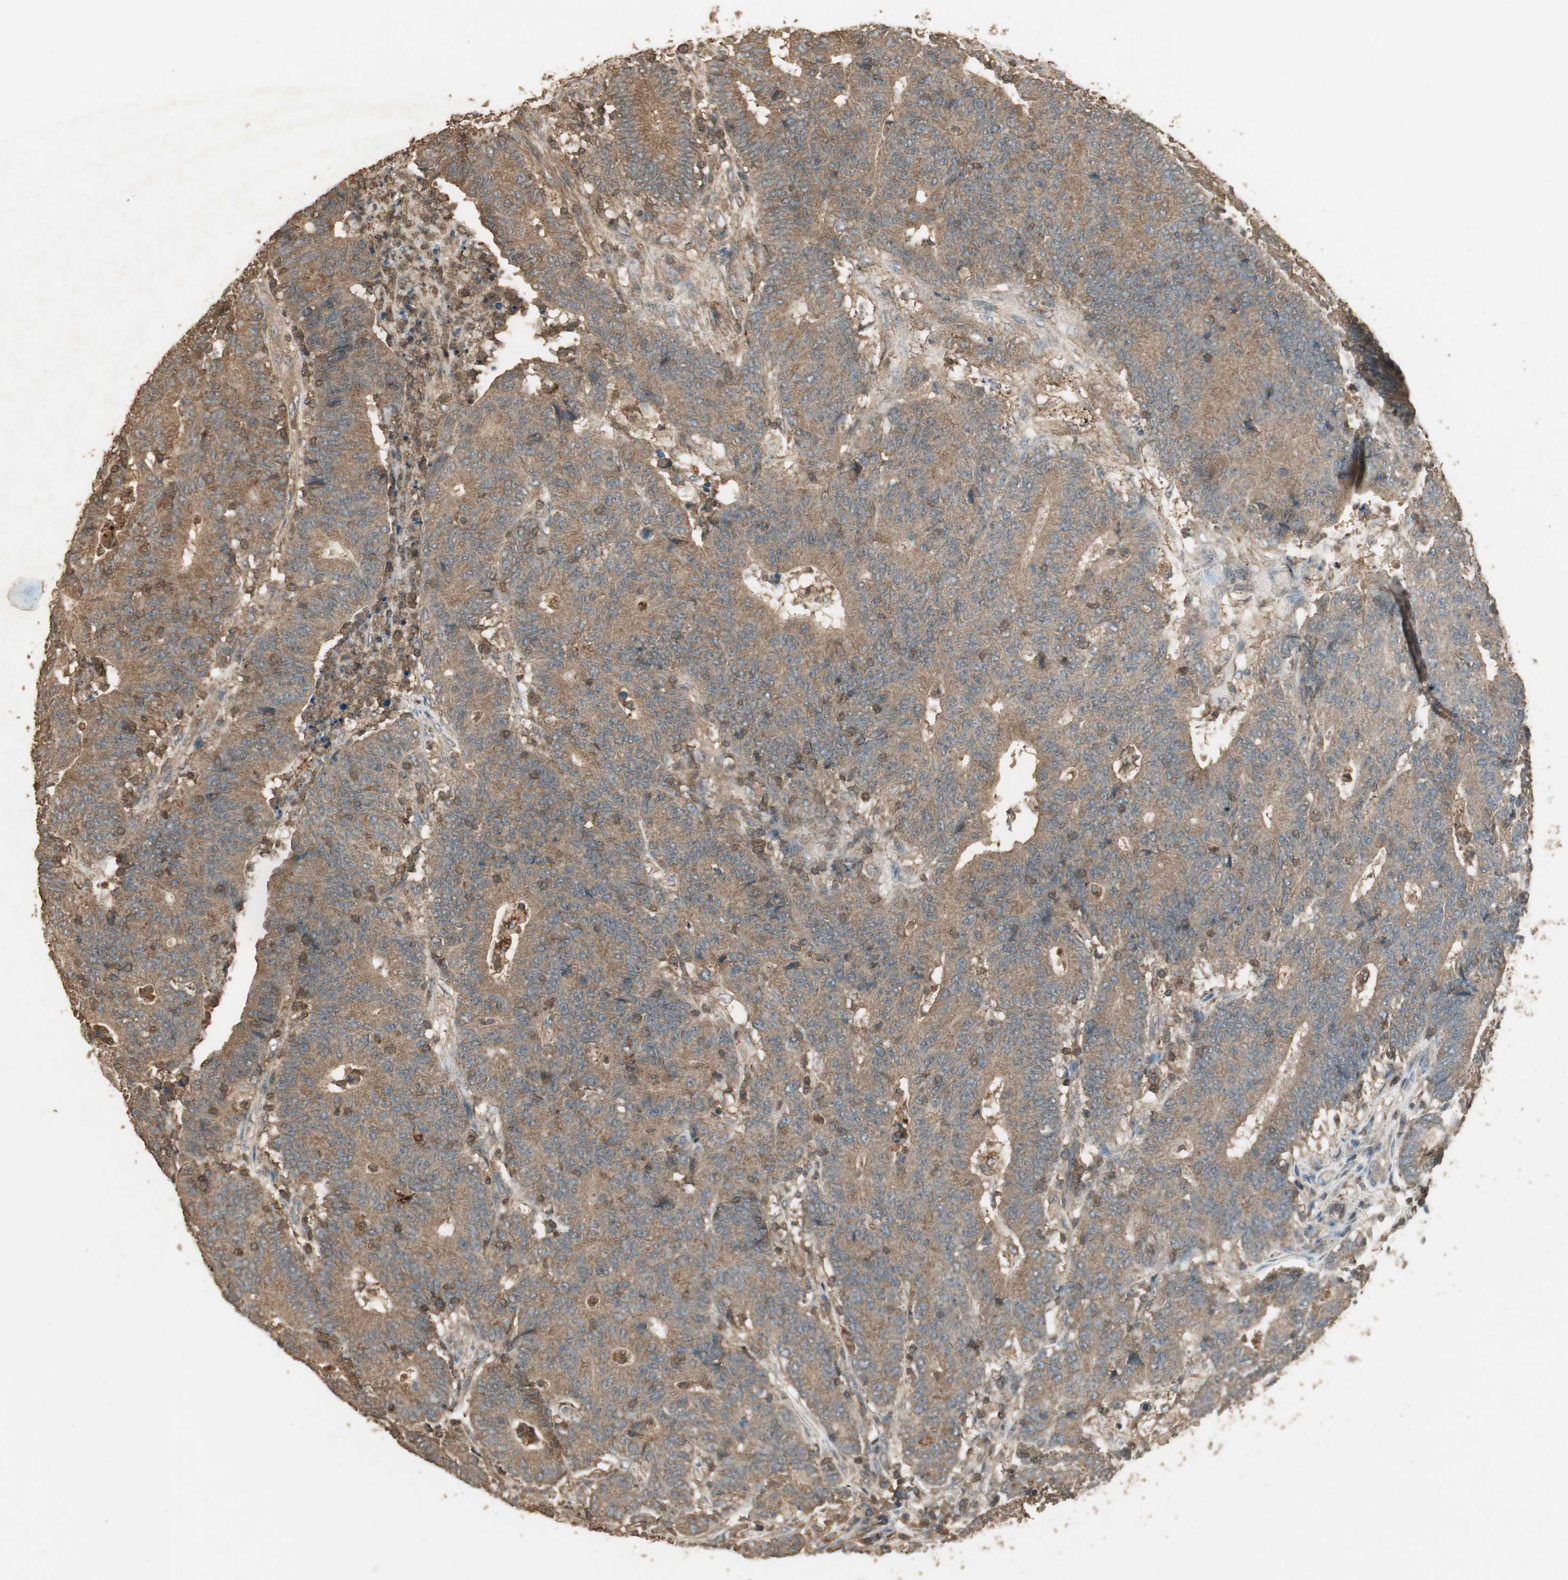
{"staining": {"intensity": "moderate", "quantity": ">75%", "location": "cytoplasmic/membranous"}, "tissue": "colorectal cancer", "cell_type": "Tumor cells", "image_type": "cancer", "snomed": [{"axis": "morphology", "description": "Normal tissue, NOS"}, {"axis": "morphology", "description": "Adenocarcinoma, NOS"}, {"axis": "topography", "description": "Colon"}], "caption": "Immunohistochemistry (IHC) photomicrograph of neoplastic tissue: colorectal cancer (adenocarcinoma) stained using immunohistochemistry (IHC) exhibits medium levels of moderate protein expression localized specifically in the cytoplasmic/membranous of tumor cells, appearing as a cytoplasmic/membranous brown color.", "gene": "USP2", "patient": {"sex": "female", "age": 75}}